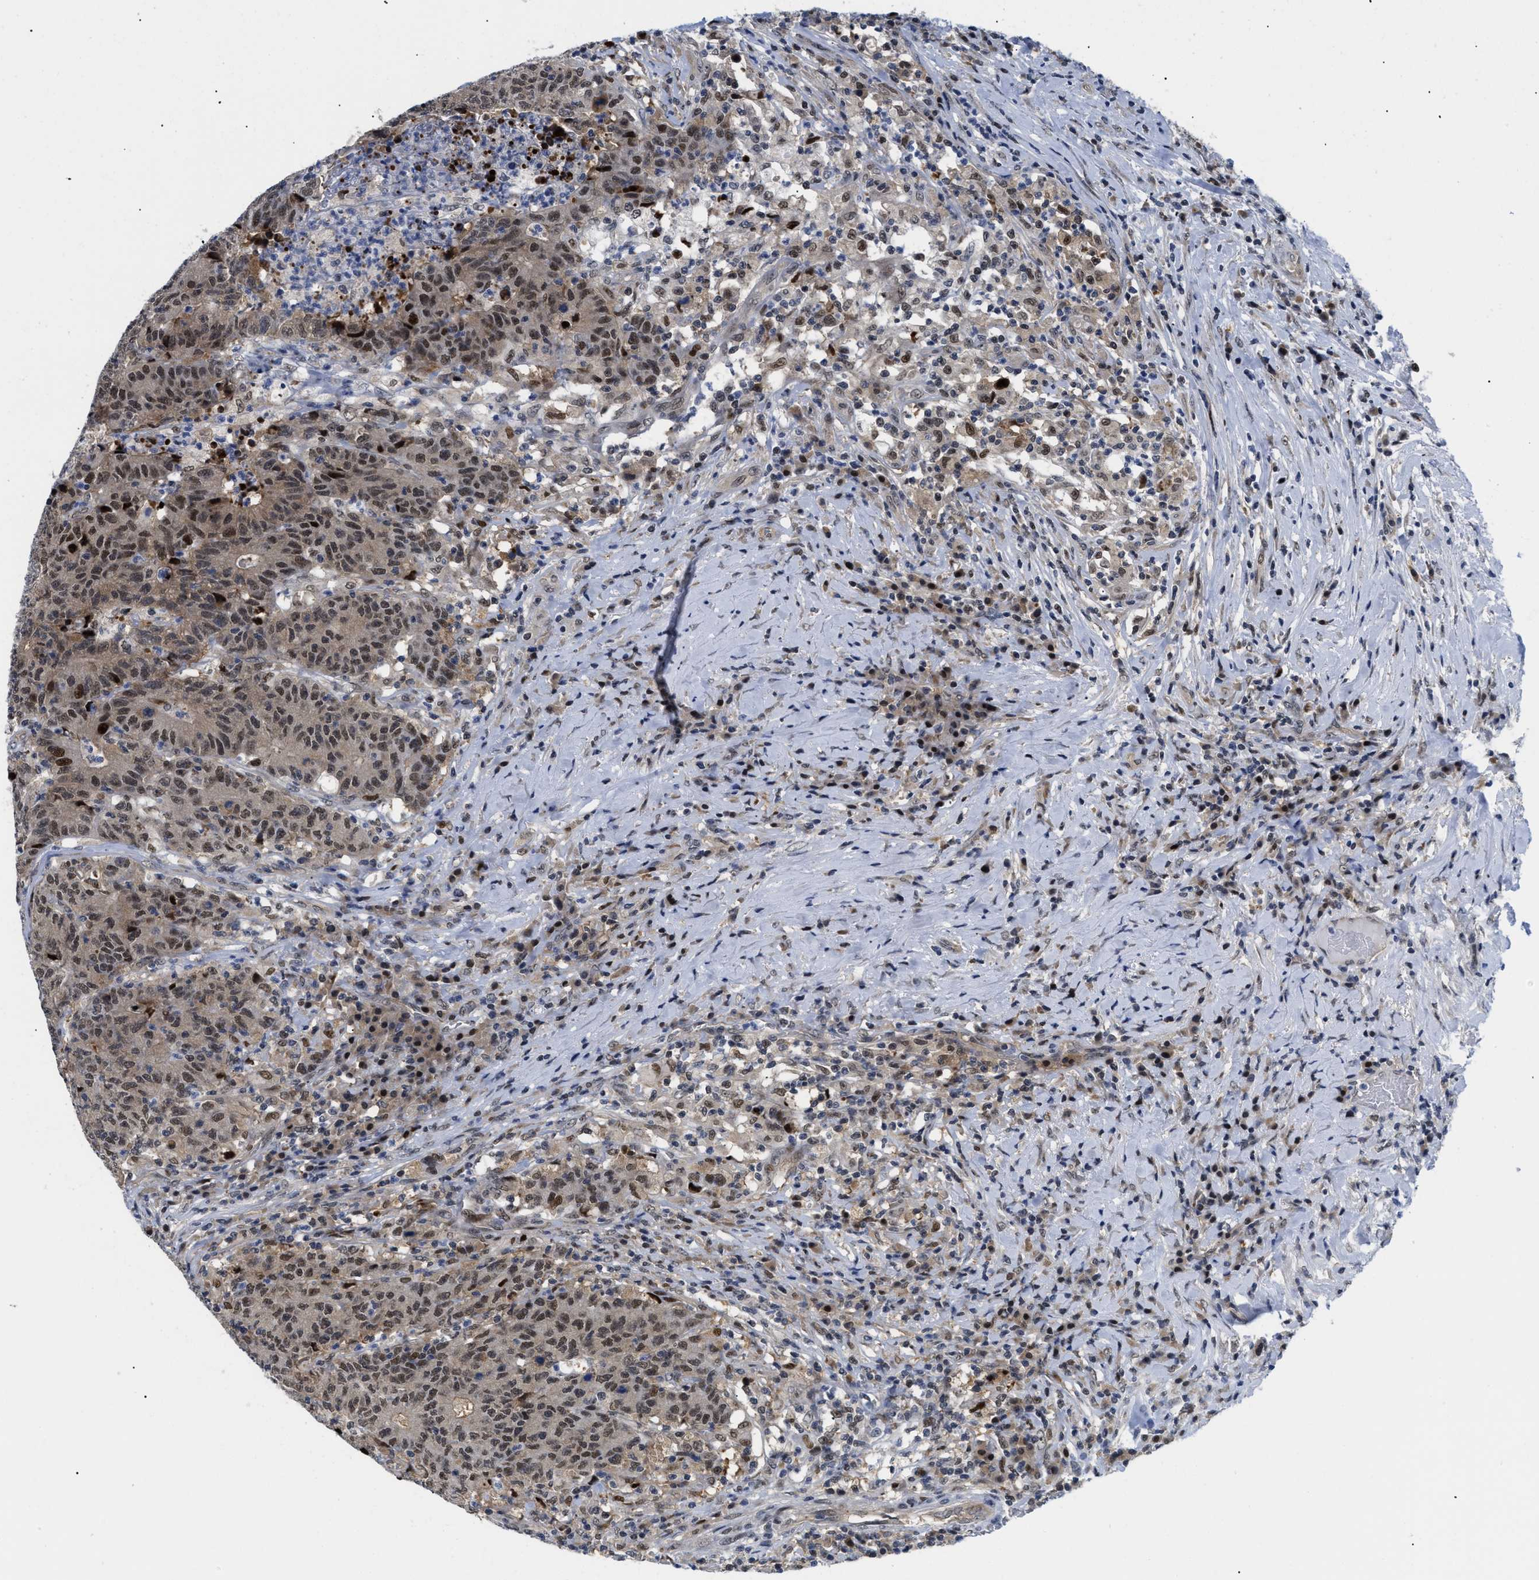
{"staining": {"intensity": "moderate", "quantity": ">75%", "location": "cytoplasmic/membranous,nuclear"}, "tissue": "colorectal cancer", "cell_type": "Tumor cells", "image_type": "cancer", "snomed": [{"axis": "morphology", "description": "Normal tissue, NOS"}, {"axis": "morphology", "description": "Adenocarcinoma, NOS"}, {"axis": "topography", "description": "Colon"}], "caption": "DAB (3,3'-diaminobenzidine) immunohistochemical staining of human colorectal adenocarcinoma displays moderate cytoplasmic/membranous and nuclear protein expression in about >75% of tumor cells.", "gene": "SLC29A2", "patient": {"sex": "female", "age": 75}}